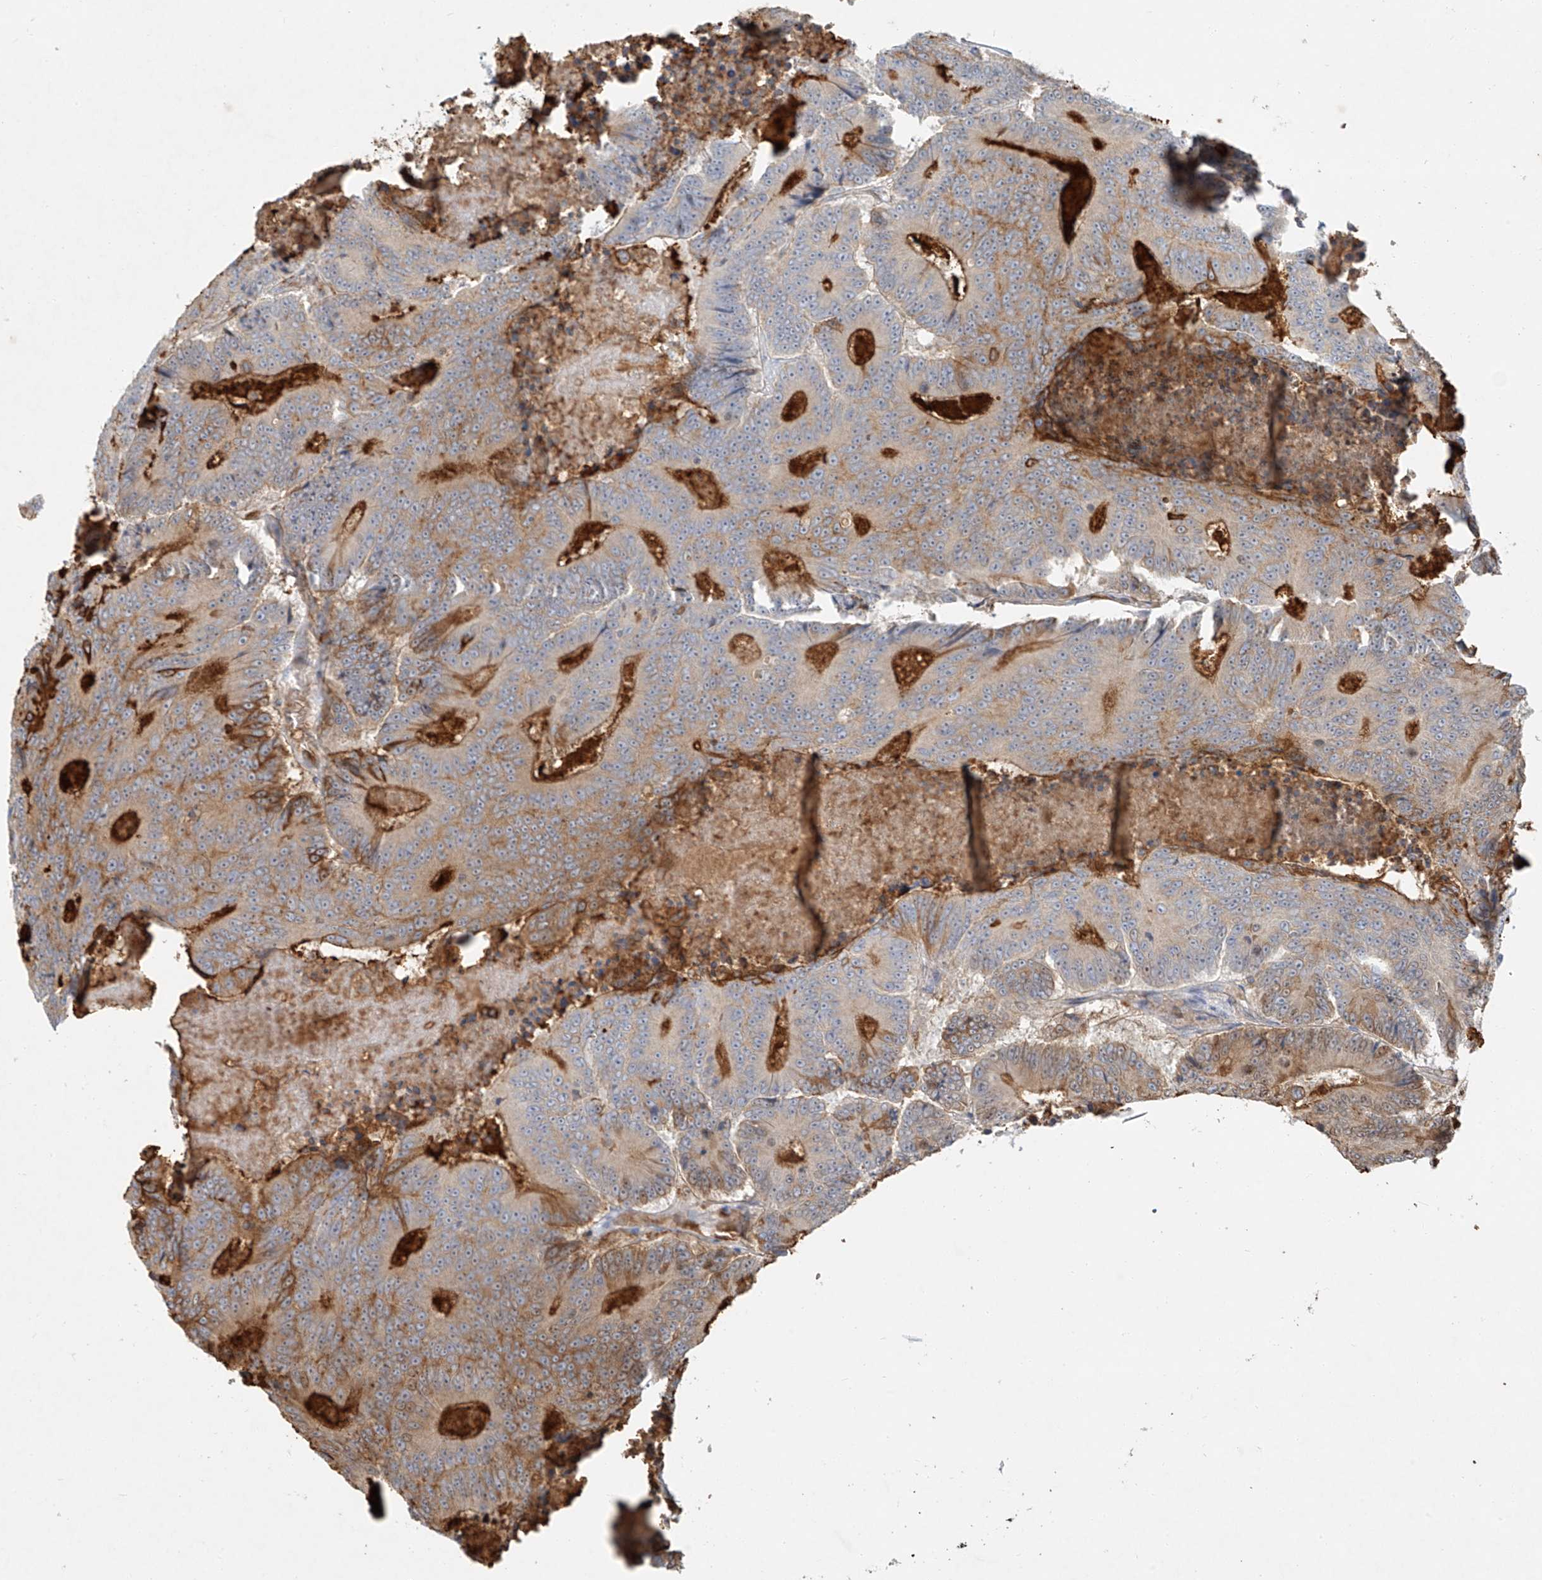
{"staining": {"intensity": "moderate", "quantity": "25%-75%", "location": "cytoplasmic/membranous"}, "tissue": "colorectal cancer", "cell_type": "Tumor cells", "image_type": "cancer", "snomed": [{"axis": "morphology", "description": "Adenocarcinoma, NOS"}, {"axis": "topography", "description": "Colon"}], "caption": "IHC (DAB) staining of colorectal cancer shows moderate cytoplasmic/membranous protein staining in approximately 25%-75% of tumor cells.", "gene": "SYTL3", "patient": {"sex": "male", "age": 83}}